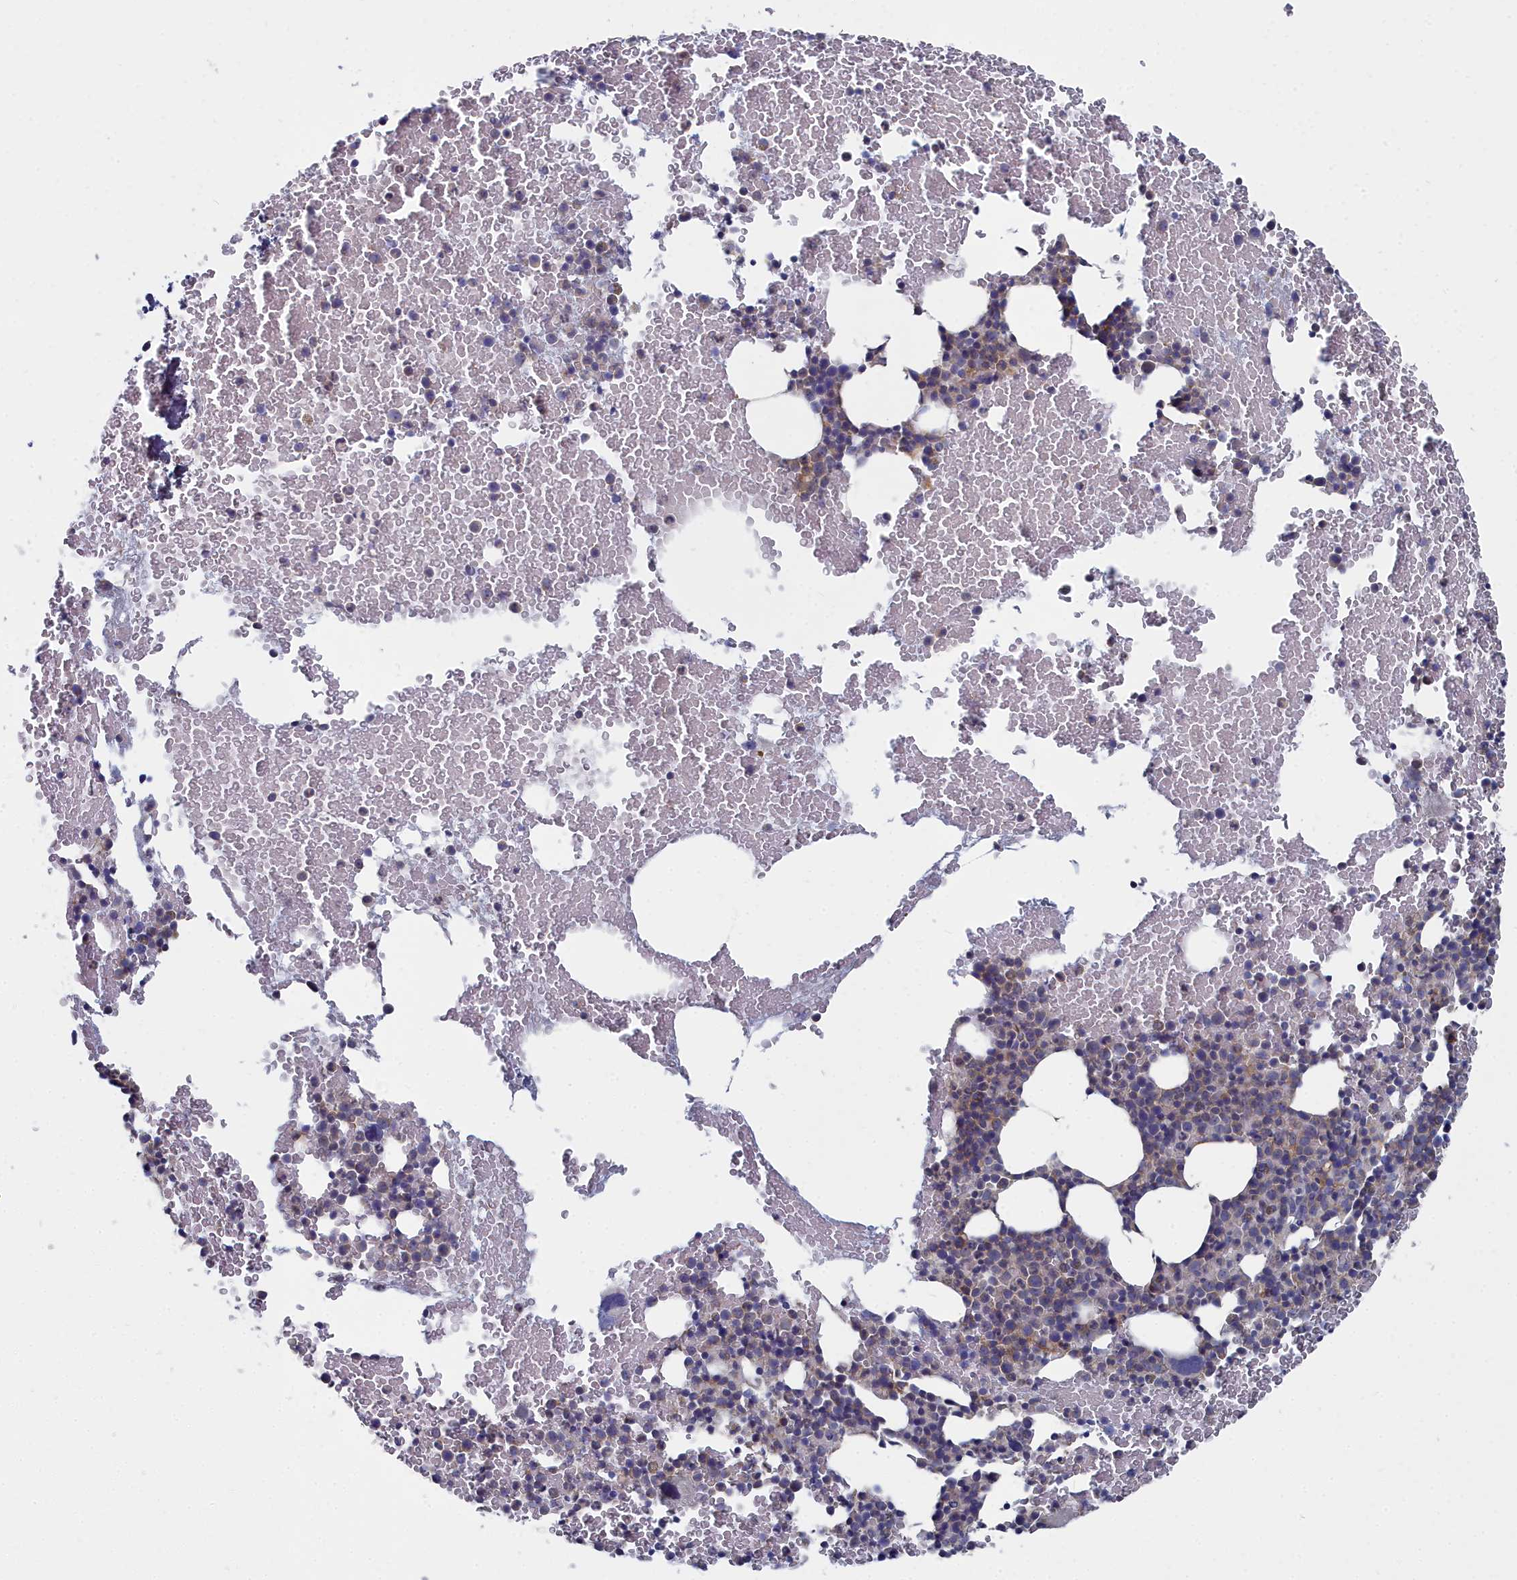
{"staining": {"intensity": "weak", "quantity": "<25%", "location": "cytoplasmic/membranous"}, "tissue": "bone marrow", "cell_type": "Hematopoietic cells", "image_type": "normal", "snomed": [{"axis": "morphology", "description": "Normal tissue, NOS"}, {"axis": "topography", "description": "Bone marrow"}], "caption": "Immunohistochemistry (IHC) micrograph of benign bone marrow stained for a protein (brown), which exhibits no staining in hematopoietic cells. (IHC, brightfield microscopy, high magnification).", "gene": "CCDC149", "patient": {"sex": "male", "age": 57}}